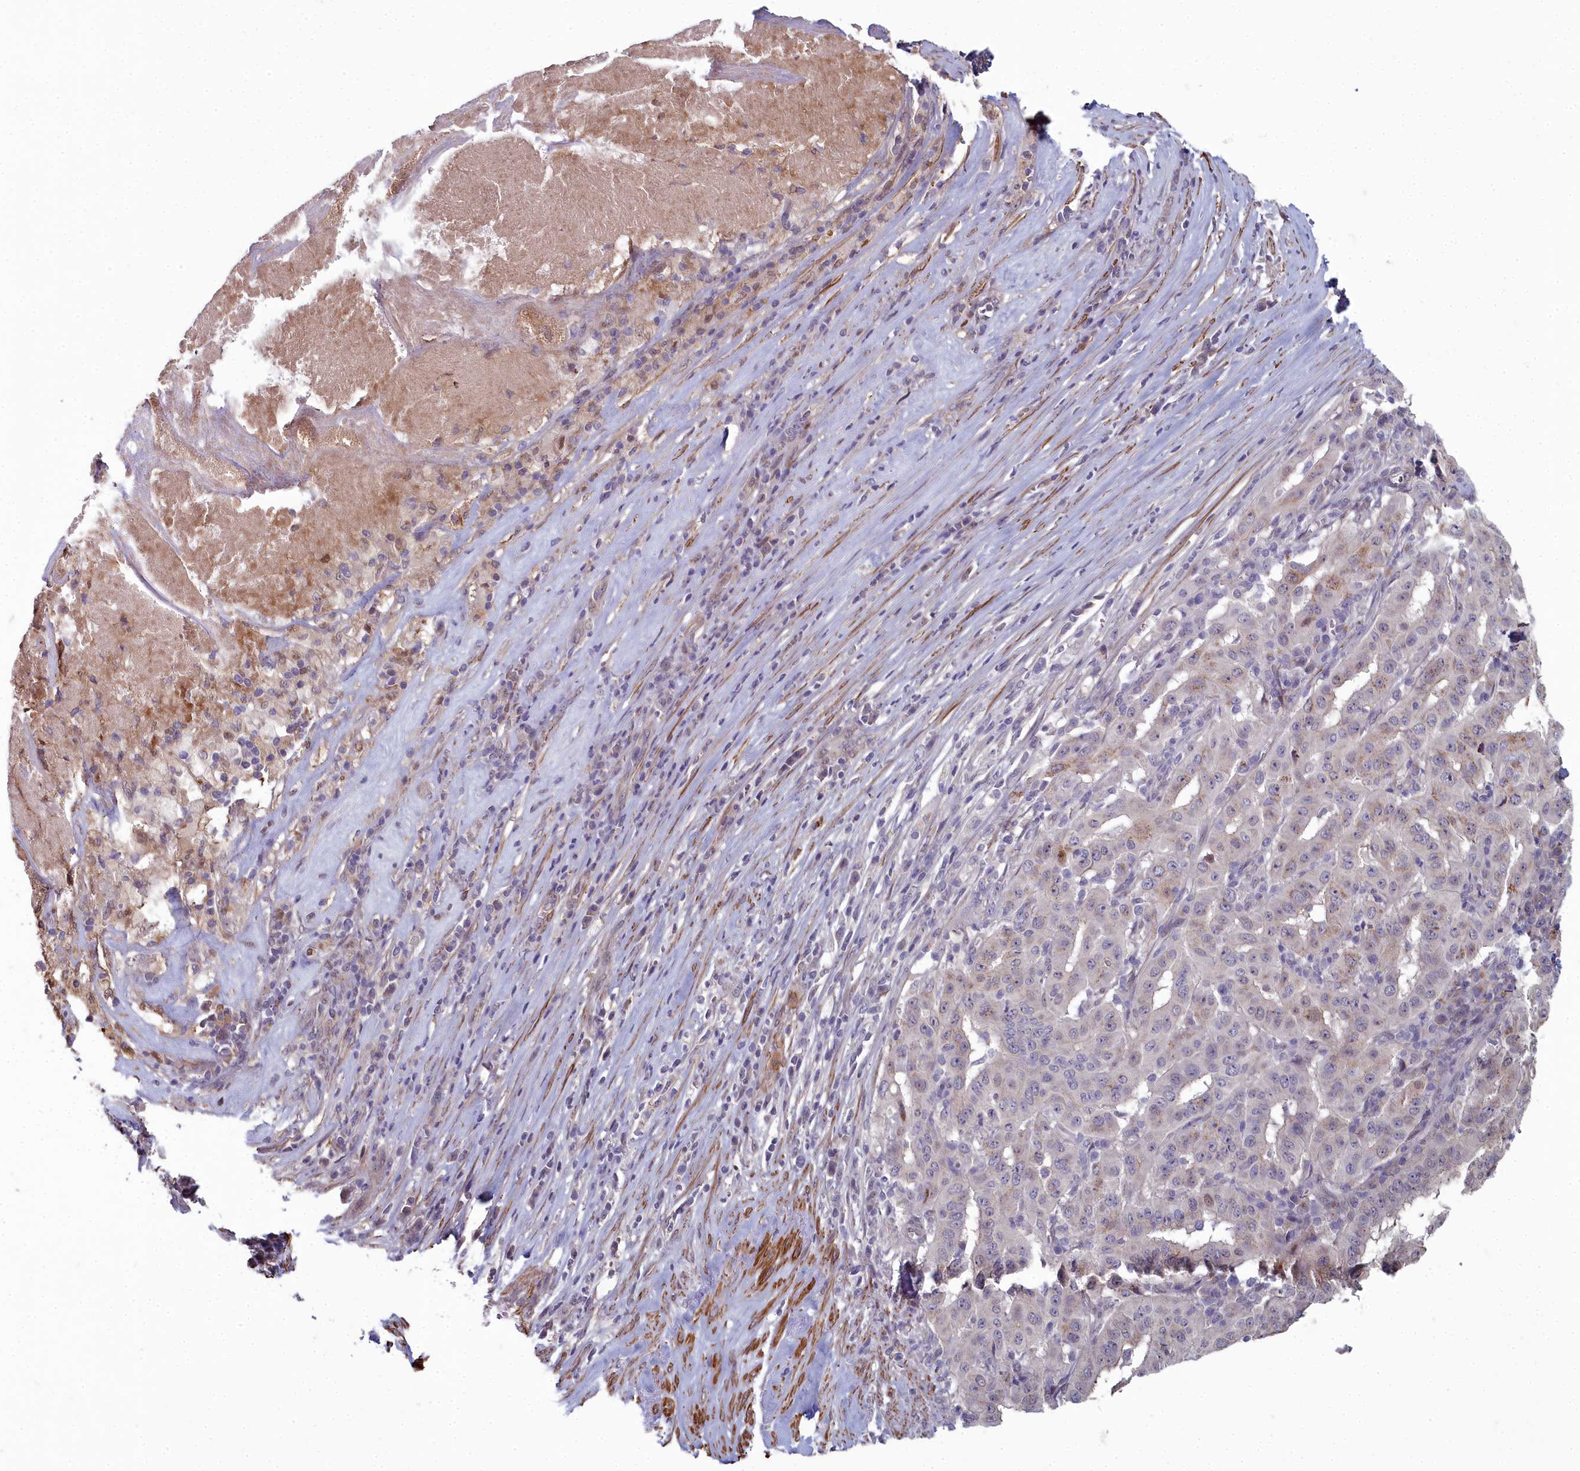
{"staining": {"intensity": "weak", "quantity": "25%-75%", "location": "cytoplasmic/membranous"}, "tissue": "pancreatic cancer", "cell_type": "Tumor cells", "image_type": "cancer", "snomed": [{"axis": "morphology", "description": "Adenocarcinoma, NOS"}, {"axis": "topography", "description": "Pancreas"}], "caption": "Pancreatic adenocarcinoma tissue exhibits weak cytoplasmic/membranous expression in about 25%-75% of tumor cells, visualized by immunohistochemistry.", "gene": "ZNF626", "patient": {"sex": "male", "age": 63}}